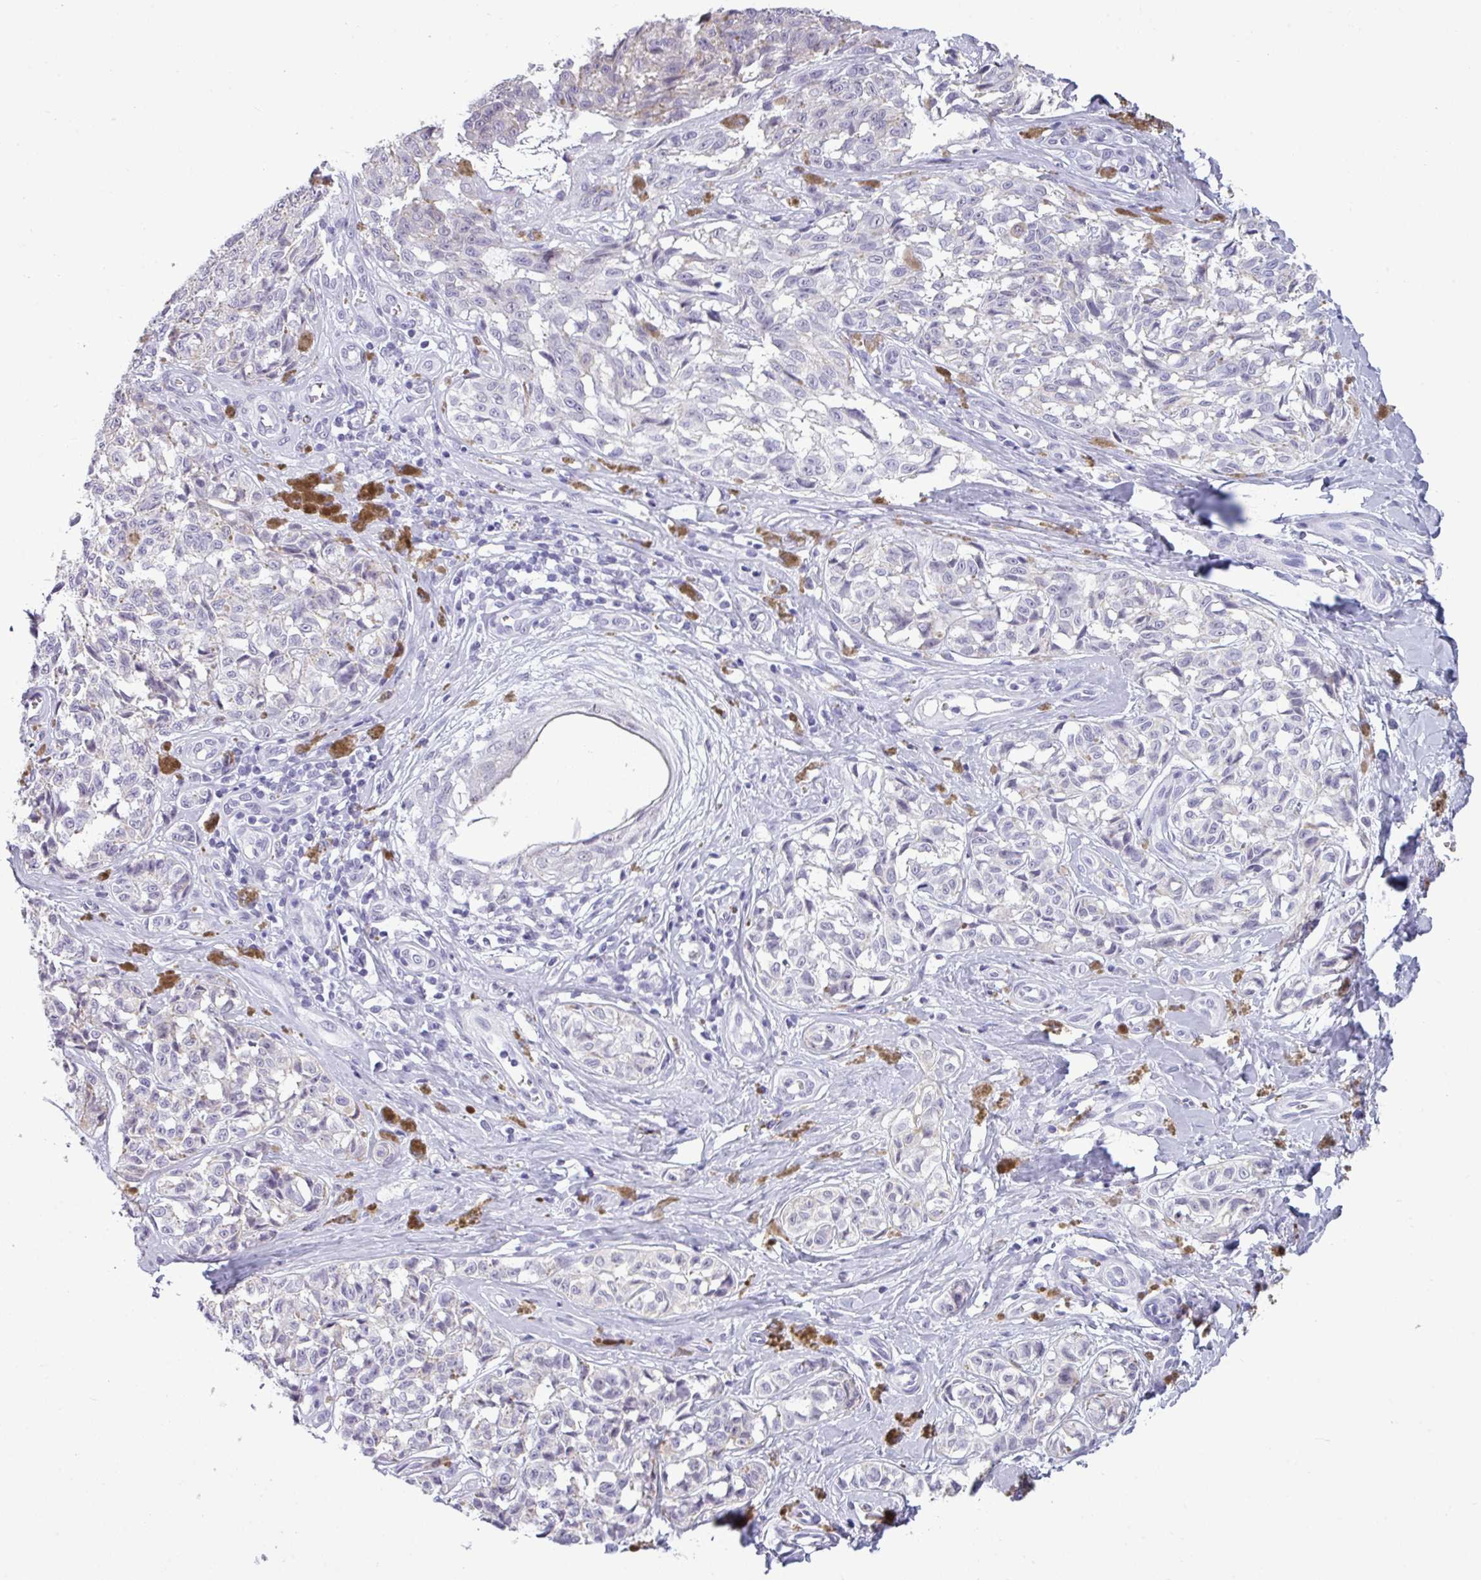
{"staining": {"intensity": "negative", "quantity": "none", "location": "none"}, "tissue": "melanoma", "cell_type": "Tumor cells", "image_type": "cancer", "snomed": [{"axis": "morphology", "description": "Malignant melanoma, NOS"}, {"axis": "topography", "description": "Skin"}], "caption": "The immunohistochemistry image has no significant expression in tumor cells of malignant melanoma tissue. (Stains: DAB immunohistochemistry with hematoxylin counter stain, Microscopy: brightfield microscopy at high magnification).", "gene": "SRGAP1", "patient": {"sex": "female", "age": 65}}